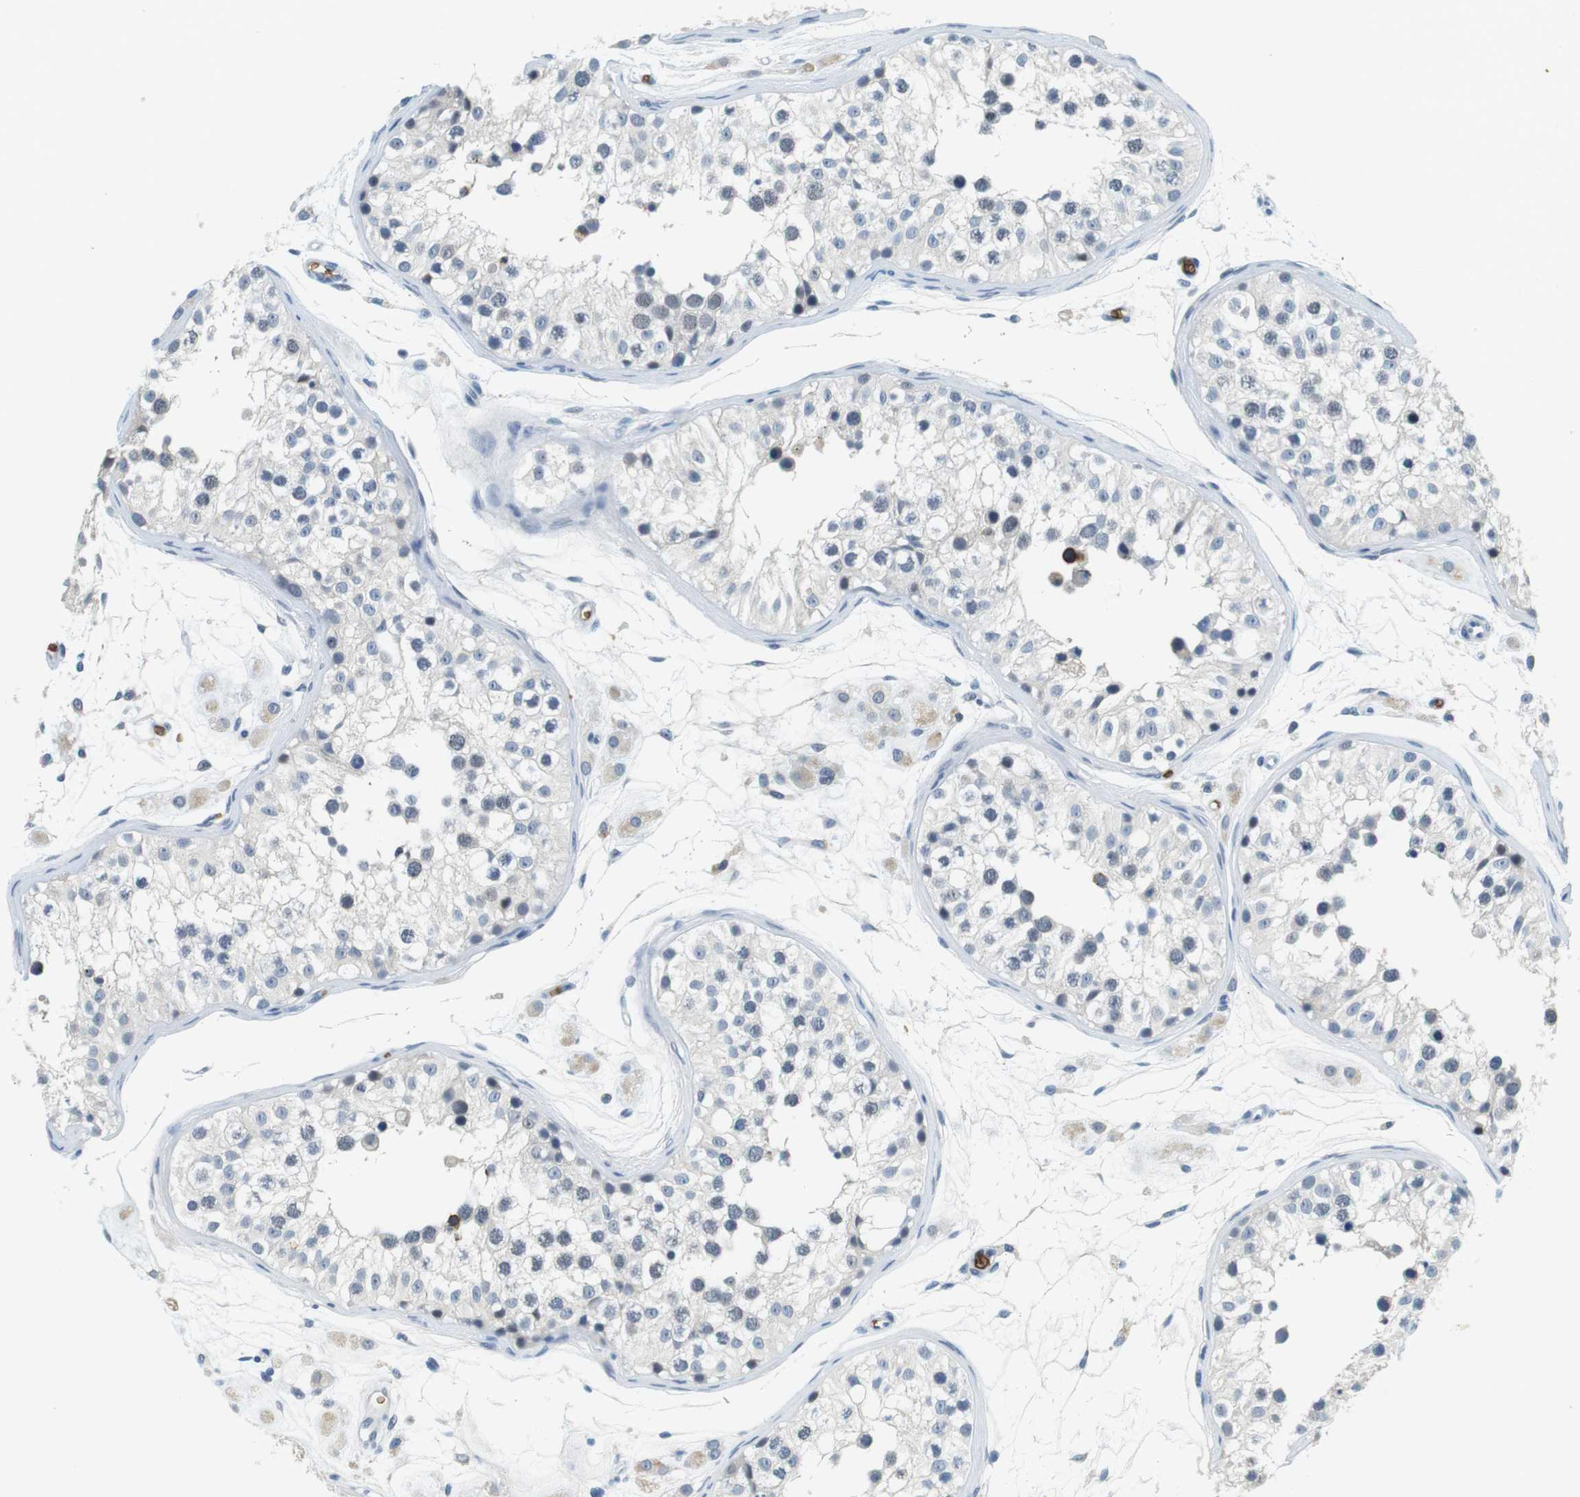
{"staining": {"intensity": "negative", "quantity": "none", "location": "none"}, "tissue": "testis", "cell_type": "Cells in seminiferous ducts", "image_type": "normal", "snomed": [{"axis": "morphology", "description": "Normal tissue, NOS"}, {"axis": "morphology", "description": "Adenocarcinoma, metastatic, NOS"}, {"axis": "topography", "description": "Testis"}], "caption": "An immunohistochemistry image of benign testis is shown. There is no staining in cells in seminiferous ducts of testis.", "gene": "SLC4A1", "patient": {"sex": "male", "age": 26}}